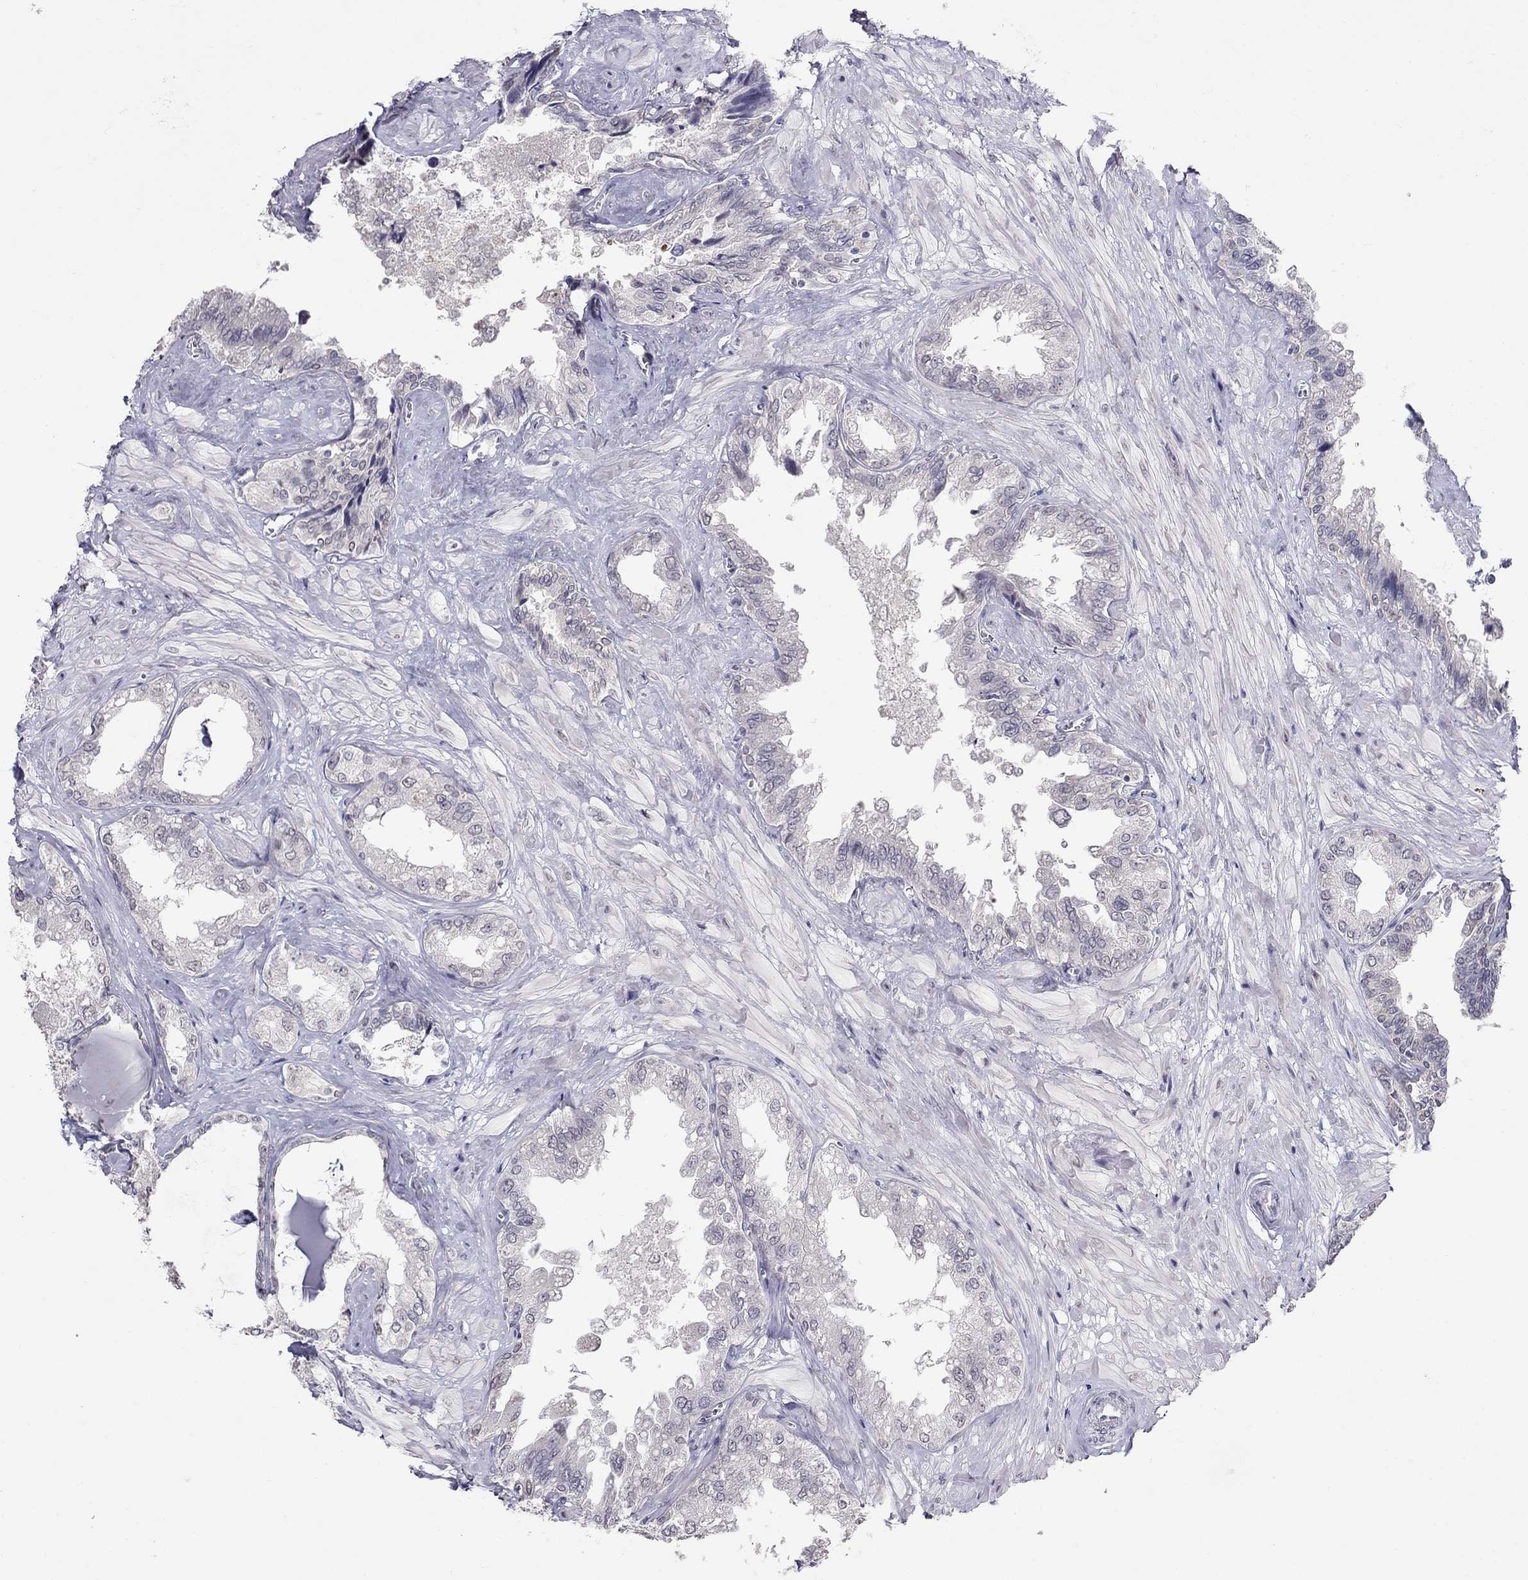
{"staining": {"intensity": "negative", "quantity": "none", "location": "none"}, "tissue": "seminal vesicle", "cell_type": "Glandular cells", "image_type": "normal", "snomed": [{"axis": "morphology", "description": "Normal tissue, NOS"}, {"axis": "topography", "description": "Seminal veicle"}], "caption": "This is an immunohistochemistry (IHC) micrograph of unremarkable human seminal vesicle. There is no expression in glandular cells.", "gene": "MYO3B", "patient": {"sex": "male", "age": 67}}